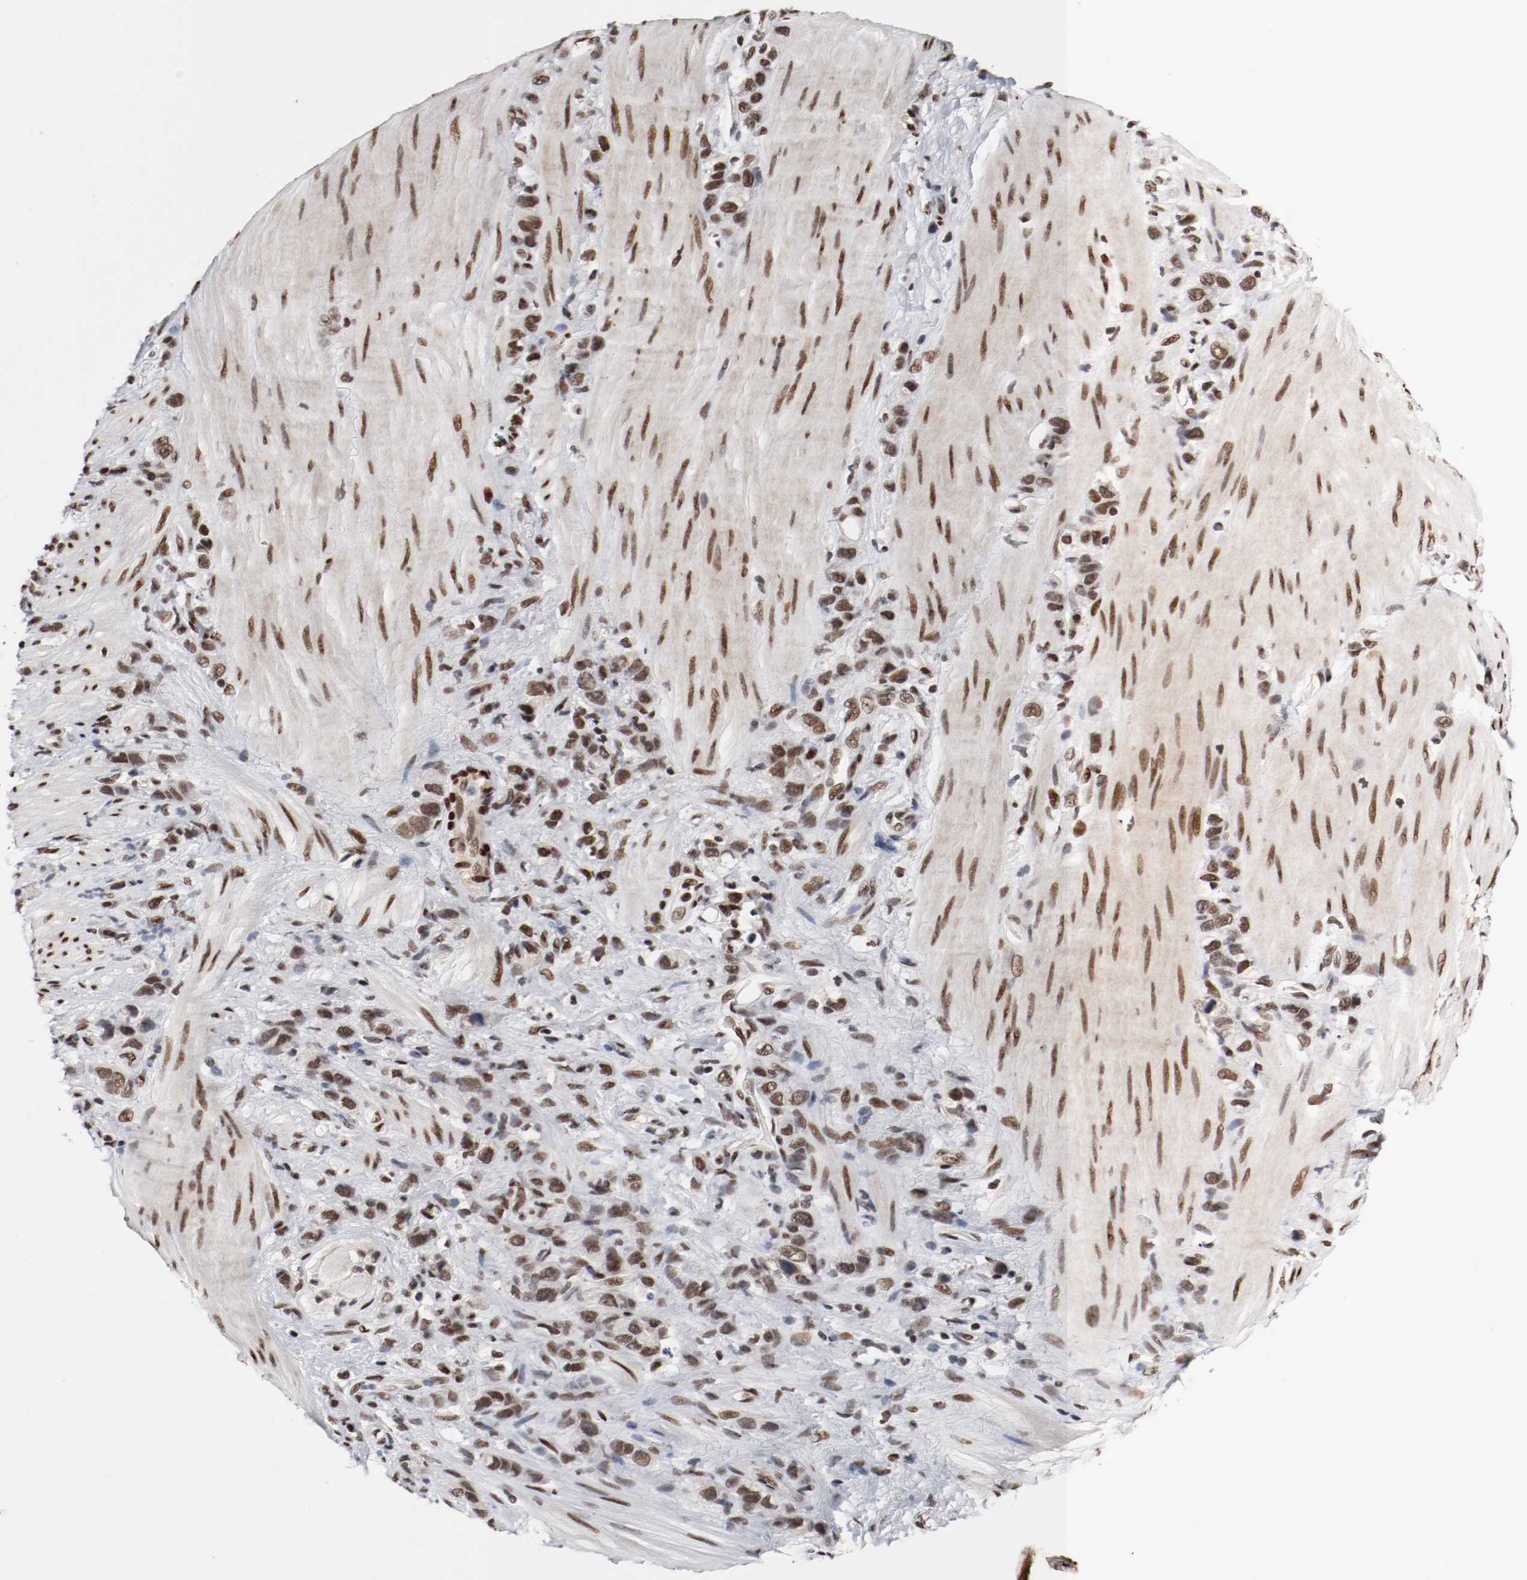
{"staining": {"intensity": "strong", "quantity": ">75%", "location": "nuclear"}, "tissue": "stomach cancer", "cell_type": "Tumor cells", "image_type": "cancer", "snomed": [{"axis": "morphology", "description": "Normal tissue, NOS"}, {"axis": "morphology", "description": "Adenocarcinoma, NOS"}, {"axis": "morphology", "description": "Adenocarcinoma, High grade"}, {"axis": "topography", "description": "Stomach, upper"}, {"axis": "topography", "description": "Stomach"}], "caption": "Strong nuclear positivity is appreciated in approximately >75% of tumor cells in adenocarcinoma (high-grade) (stomach). (DAB (3,3'-diaminobenzidine) IHC with brightfield microscopy, high magnification).", "gene": "MEF2D", "patient": {"sex": "female", "age": 65}}